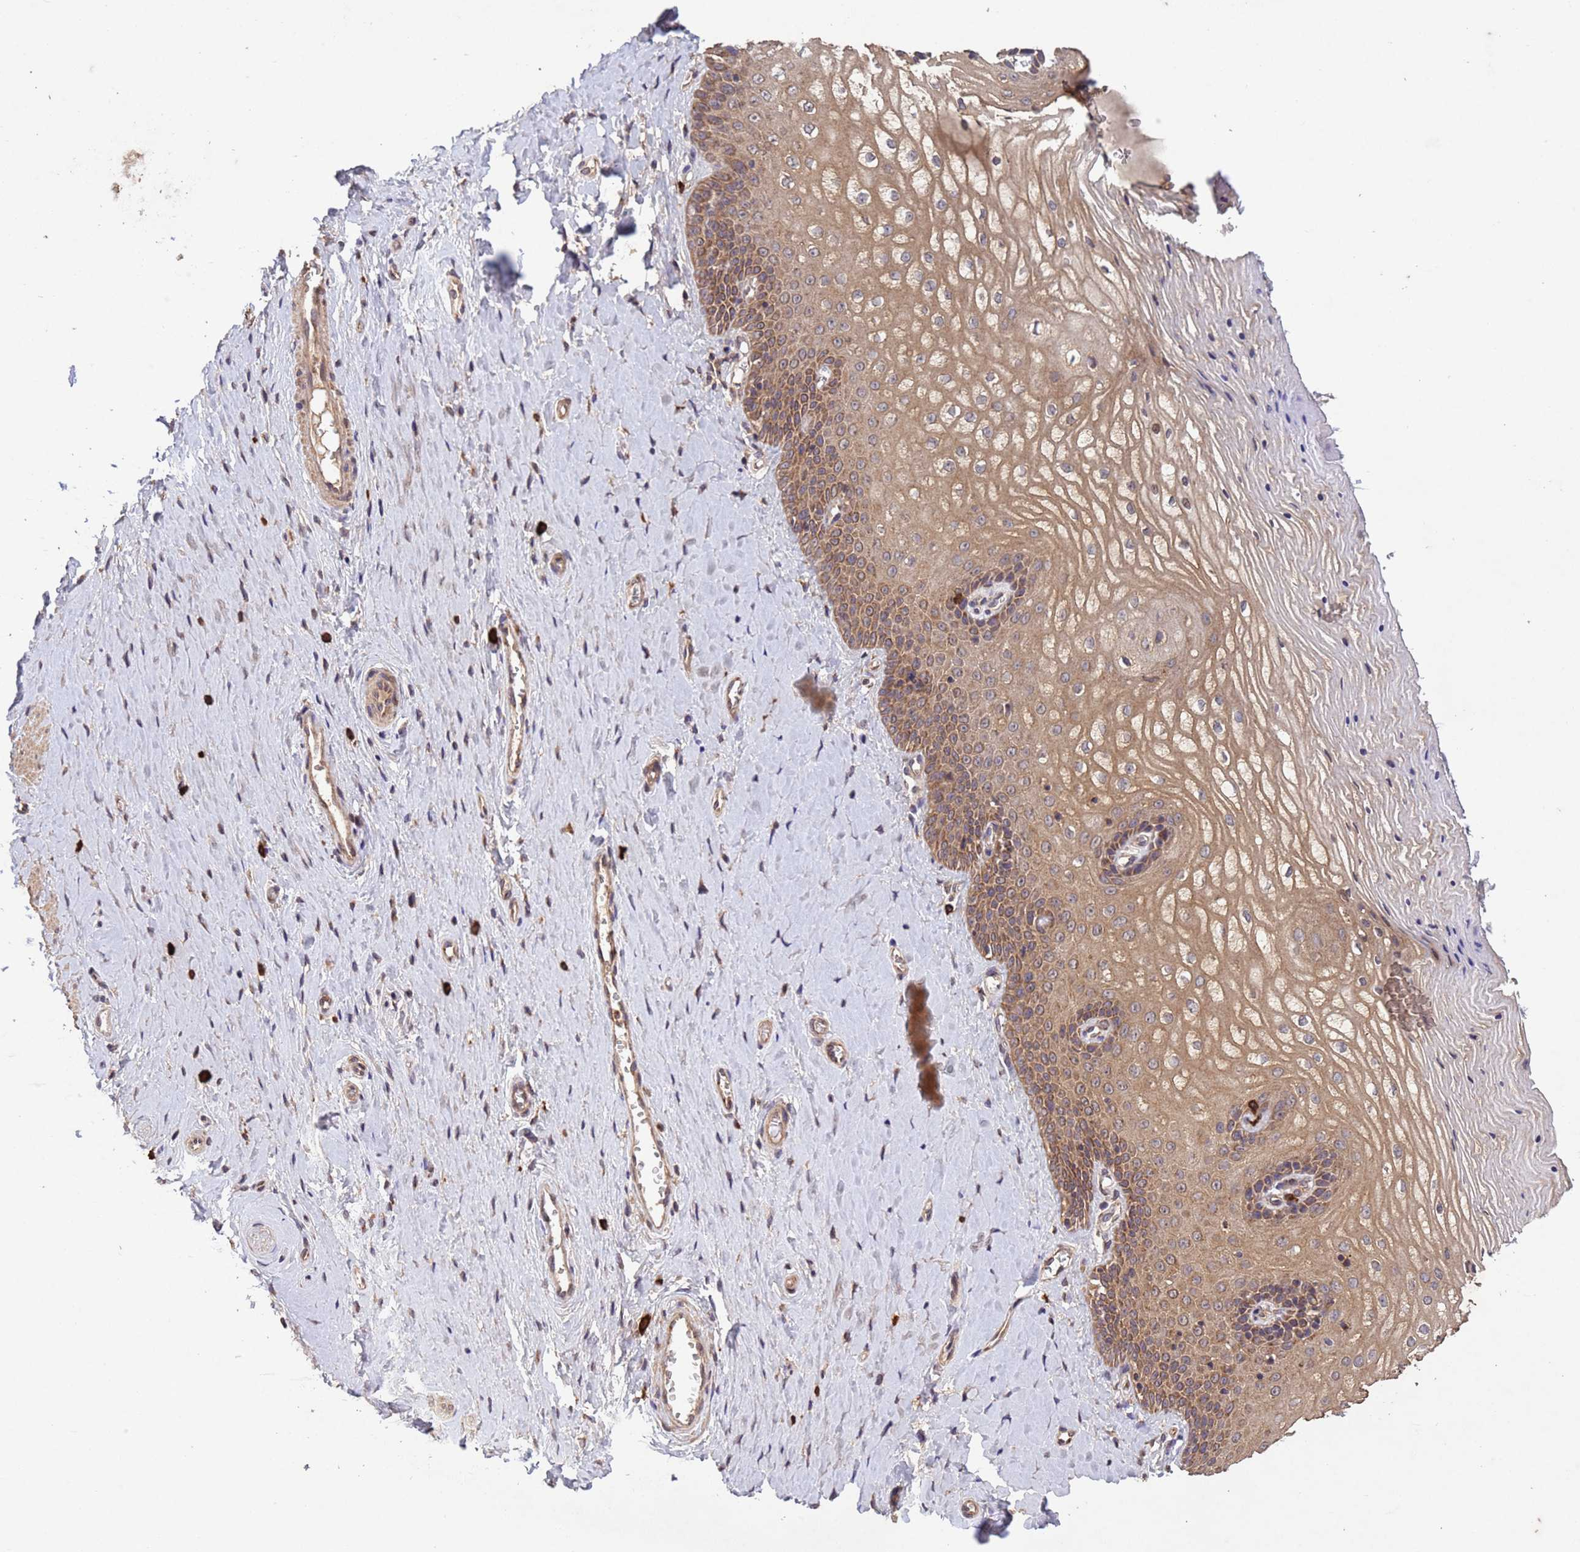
{"staining": {"intensity": "moderate", "quantity": ">75%", "location": "cytoplasmic/membranous"}, "tissue": "vagina", "cell_type": "Squamous epithelial cells", "image_type": "normal", "snomed": [{"axis": "morphology", "description": "Normal tissue, NOS"}, {"axis": "topography", "description": "Vagina"}], "caption": "The histopathology image shows staining of unremarkable vagina, revealing moderate cytoplasmic/membranous protein positivity (brown color) within squamous epithelial cells.", "gene": "FASTKD1", "patient": {"sex": "female", "age": 65}}